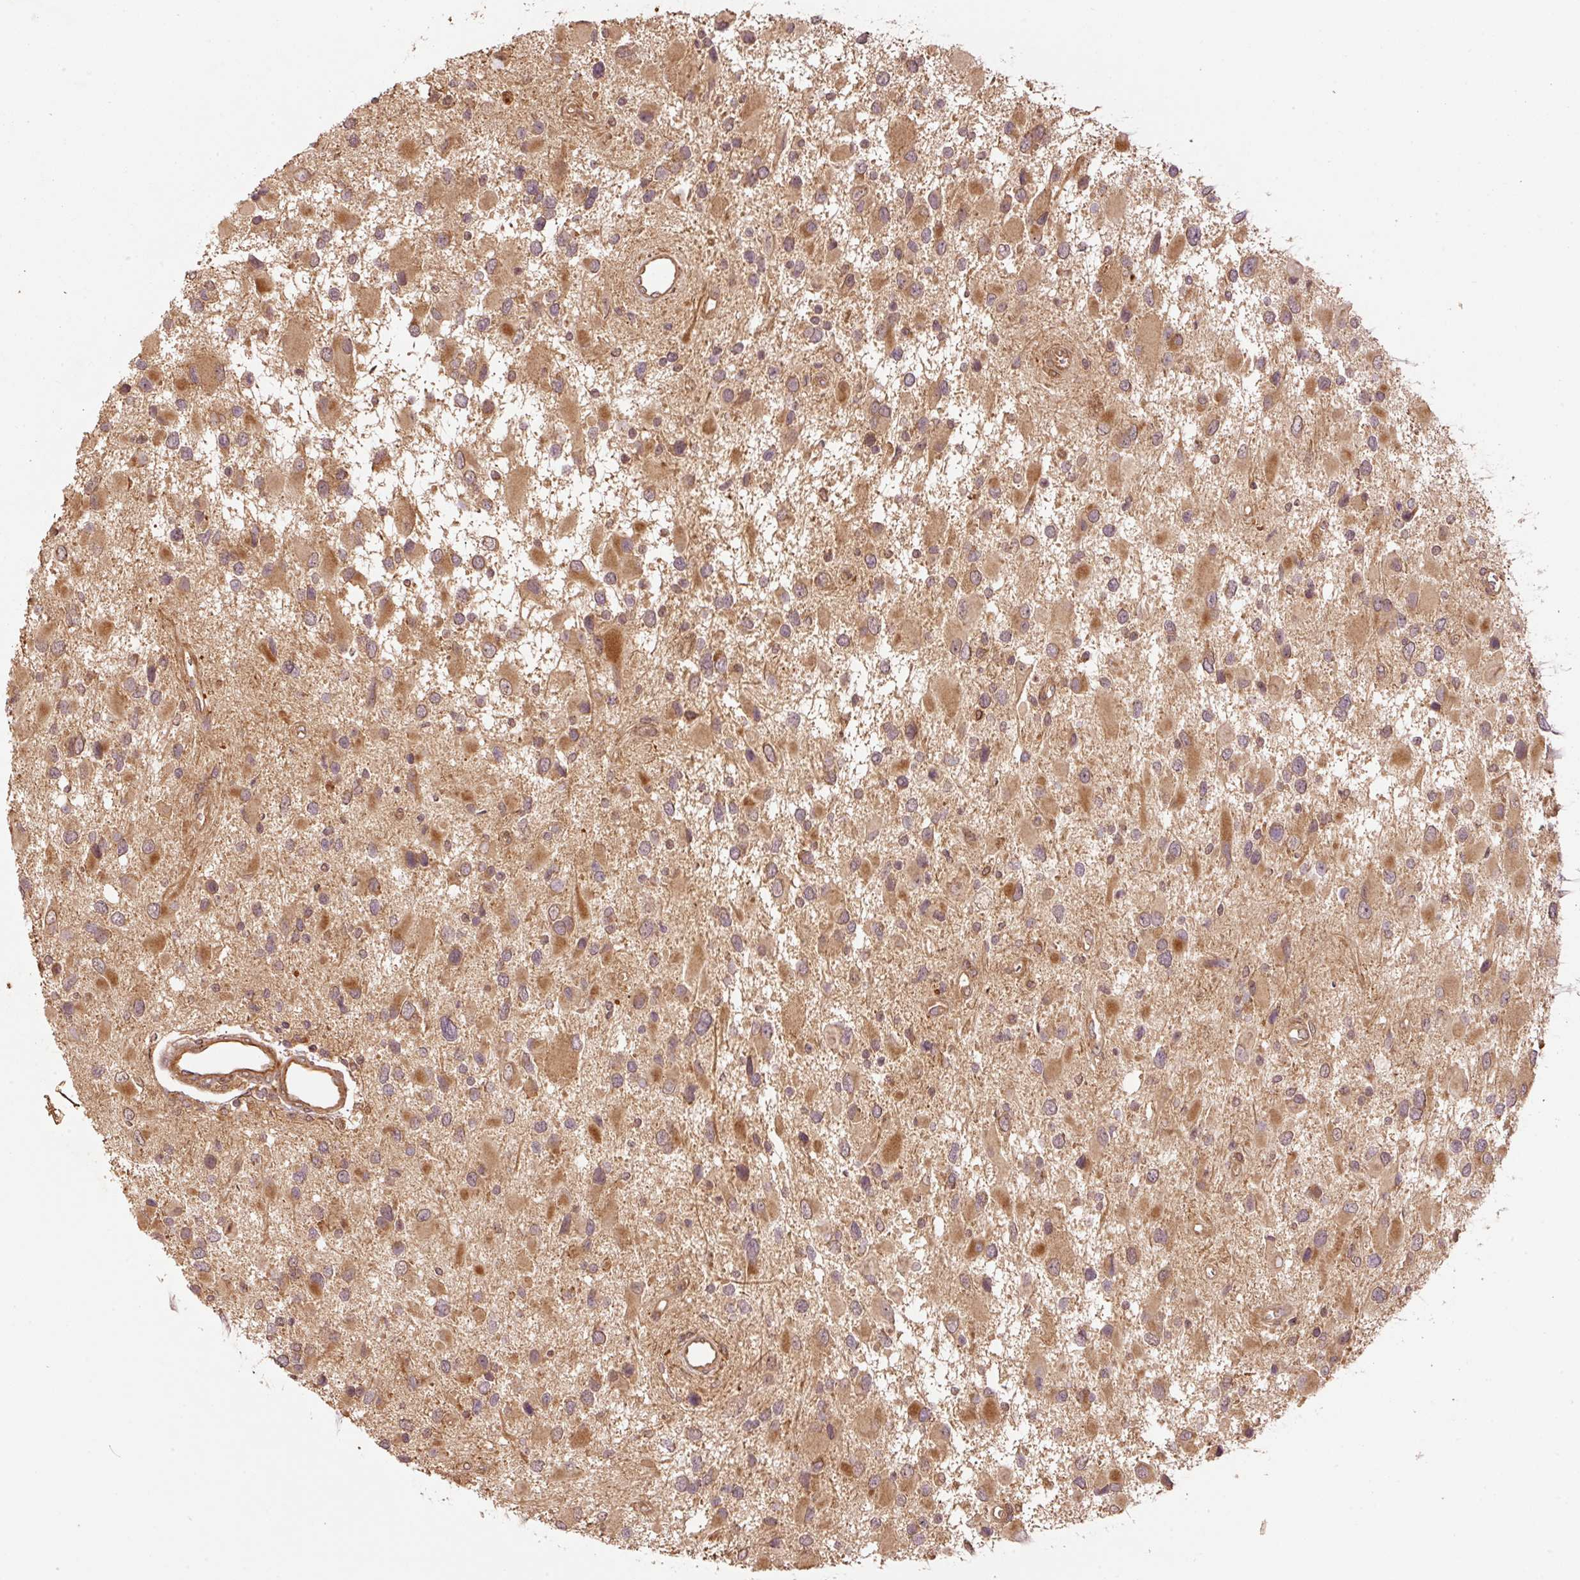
{"staining": {"intensity": "moderate", "quantity": ">75%", "location": "cytoplasmic/membranous"}, "tissue": "glioma", "cell_type": "Tumor cells", "image_type": "cancer", "snomed": [{"axis": "morphology", "description": "Glioma, malignant, High grade"}, {"axis": "topography", "description": "Brain"}], "caption": "Protein staining shows moderate cytoplasmic/membranous staining in approximately >75% of tumor cells in glioma.", "gene": "OXER1", "patient": {"sex": "male", "age": 53}}